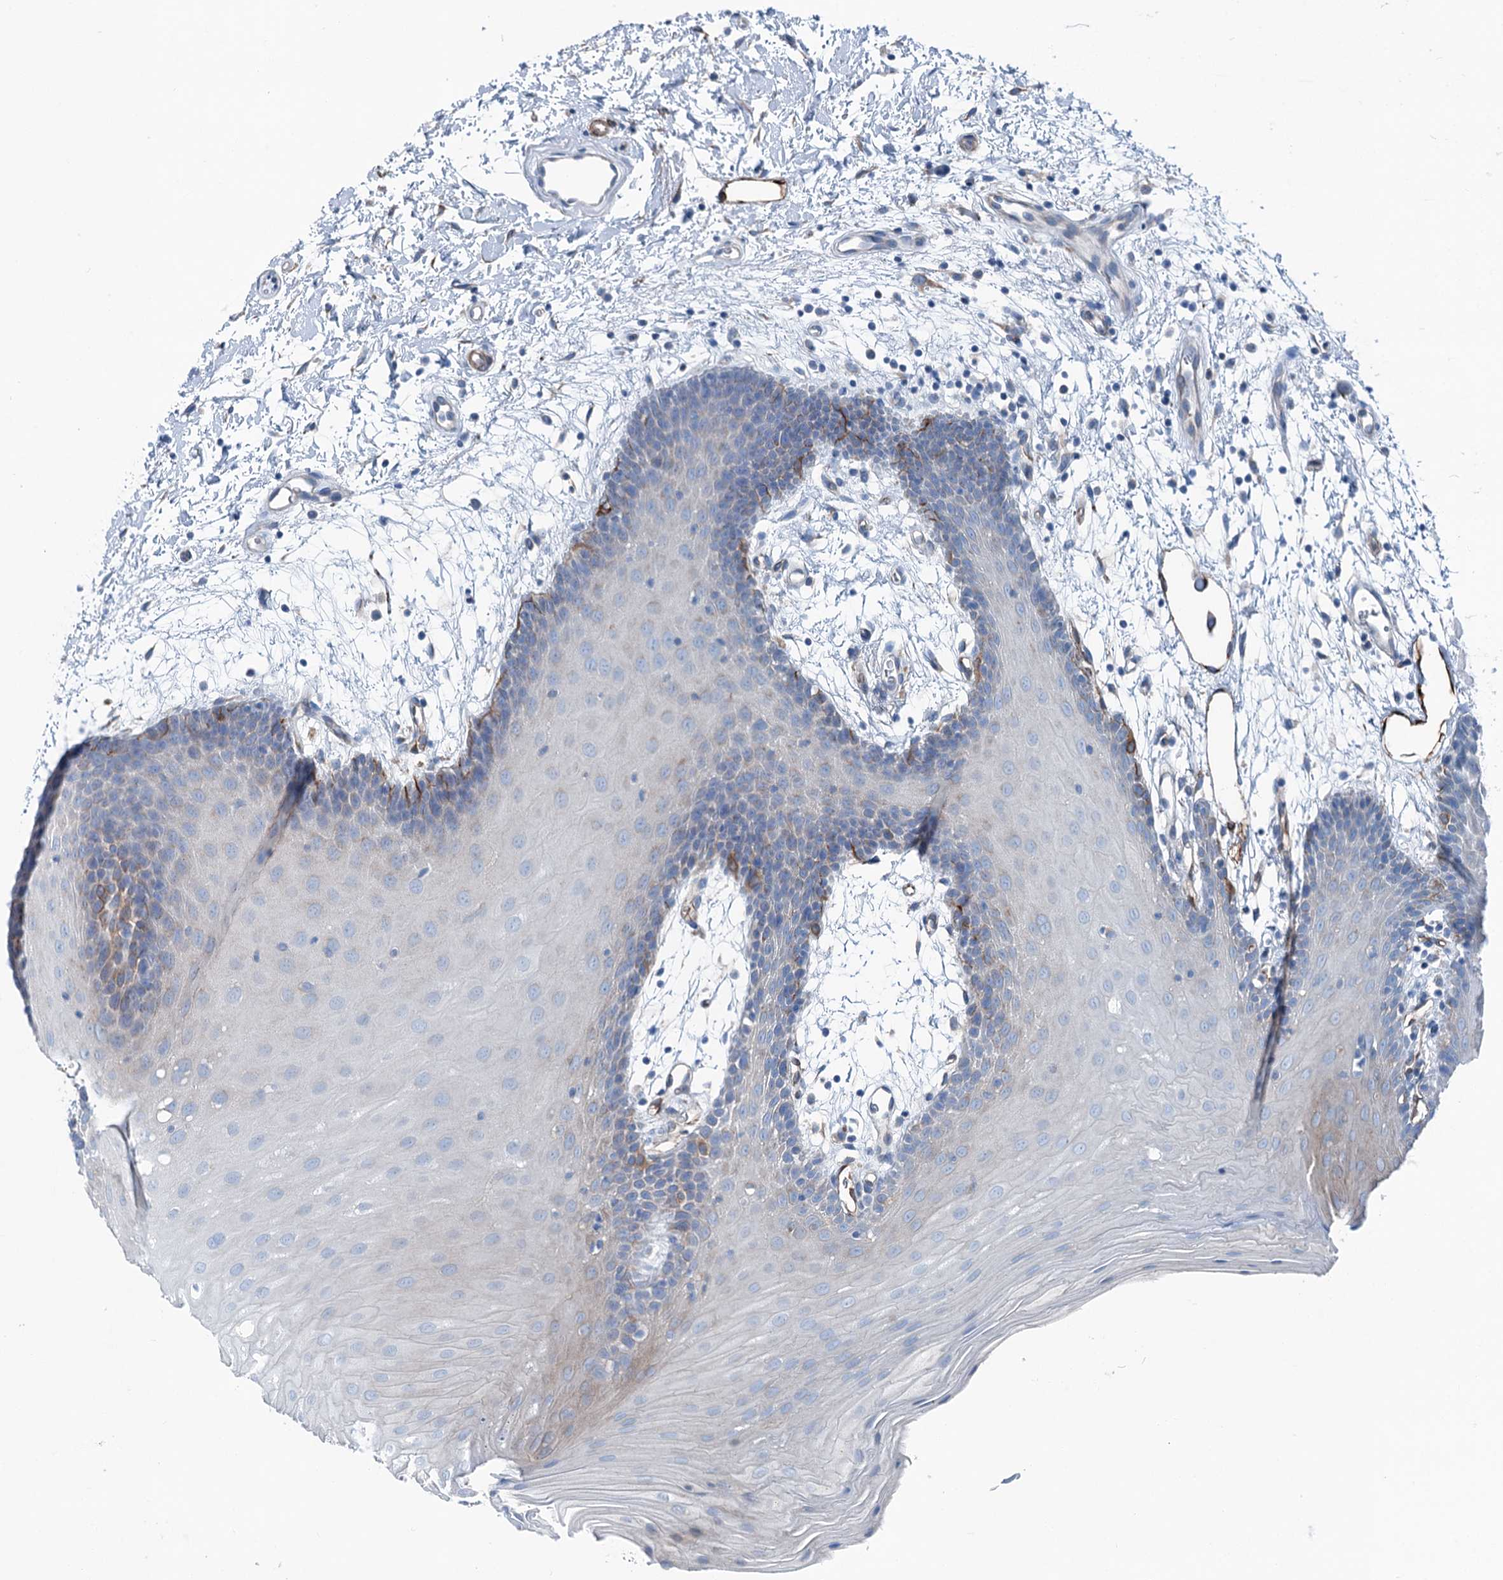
{"staining": {"intensity": "weak", "quantity": "<25%", "location": "cytoplasmic/membranous"}, "tissue": "oral mucosa", "cell_type": "Squamous epithelial cells", "image_type": "normal", "snomed": [{"axis": "morphology", "description": "Normal tissue, NOS"}, {"axis": "topography", "description": "Skeletal muscle"}, {"axis": "topography", "description": "Oral tissue"}, {"axis": "topography", "description": "Salivary gland"}, {"axis": "topography", "description": "Peripheral nerve tissue"}], "caption": "Oral mucosa was stained to show a protein in brown. There is no significant staining in squamous epithelial cells. (DAB IHC, high magnification).", "gene": "CALCOCO1", "patient": {"sex": "male", "age": 54}}